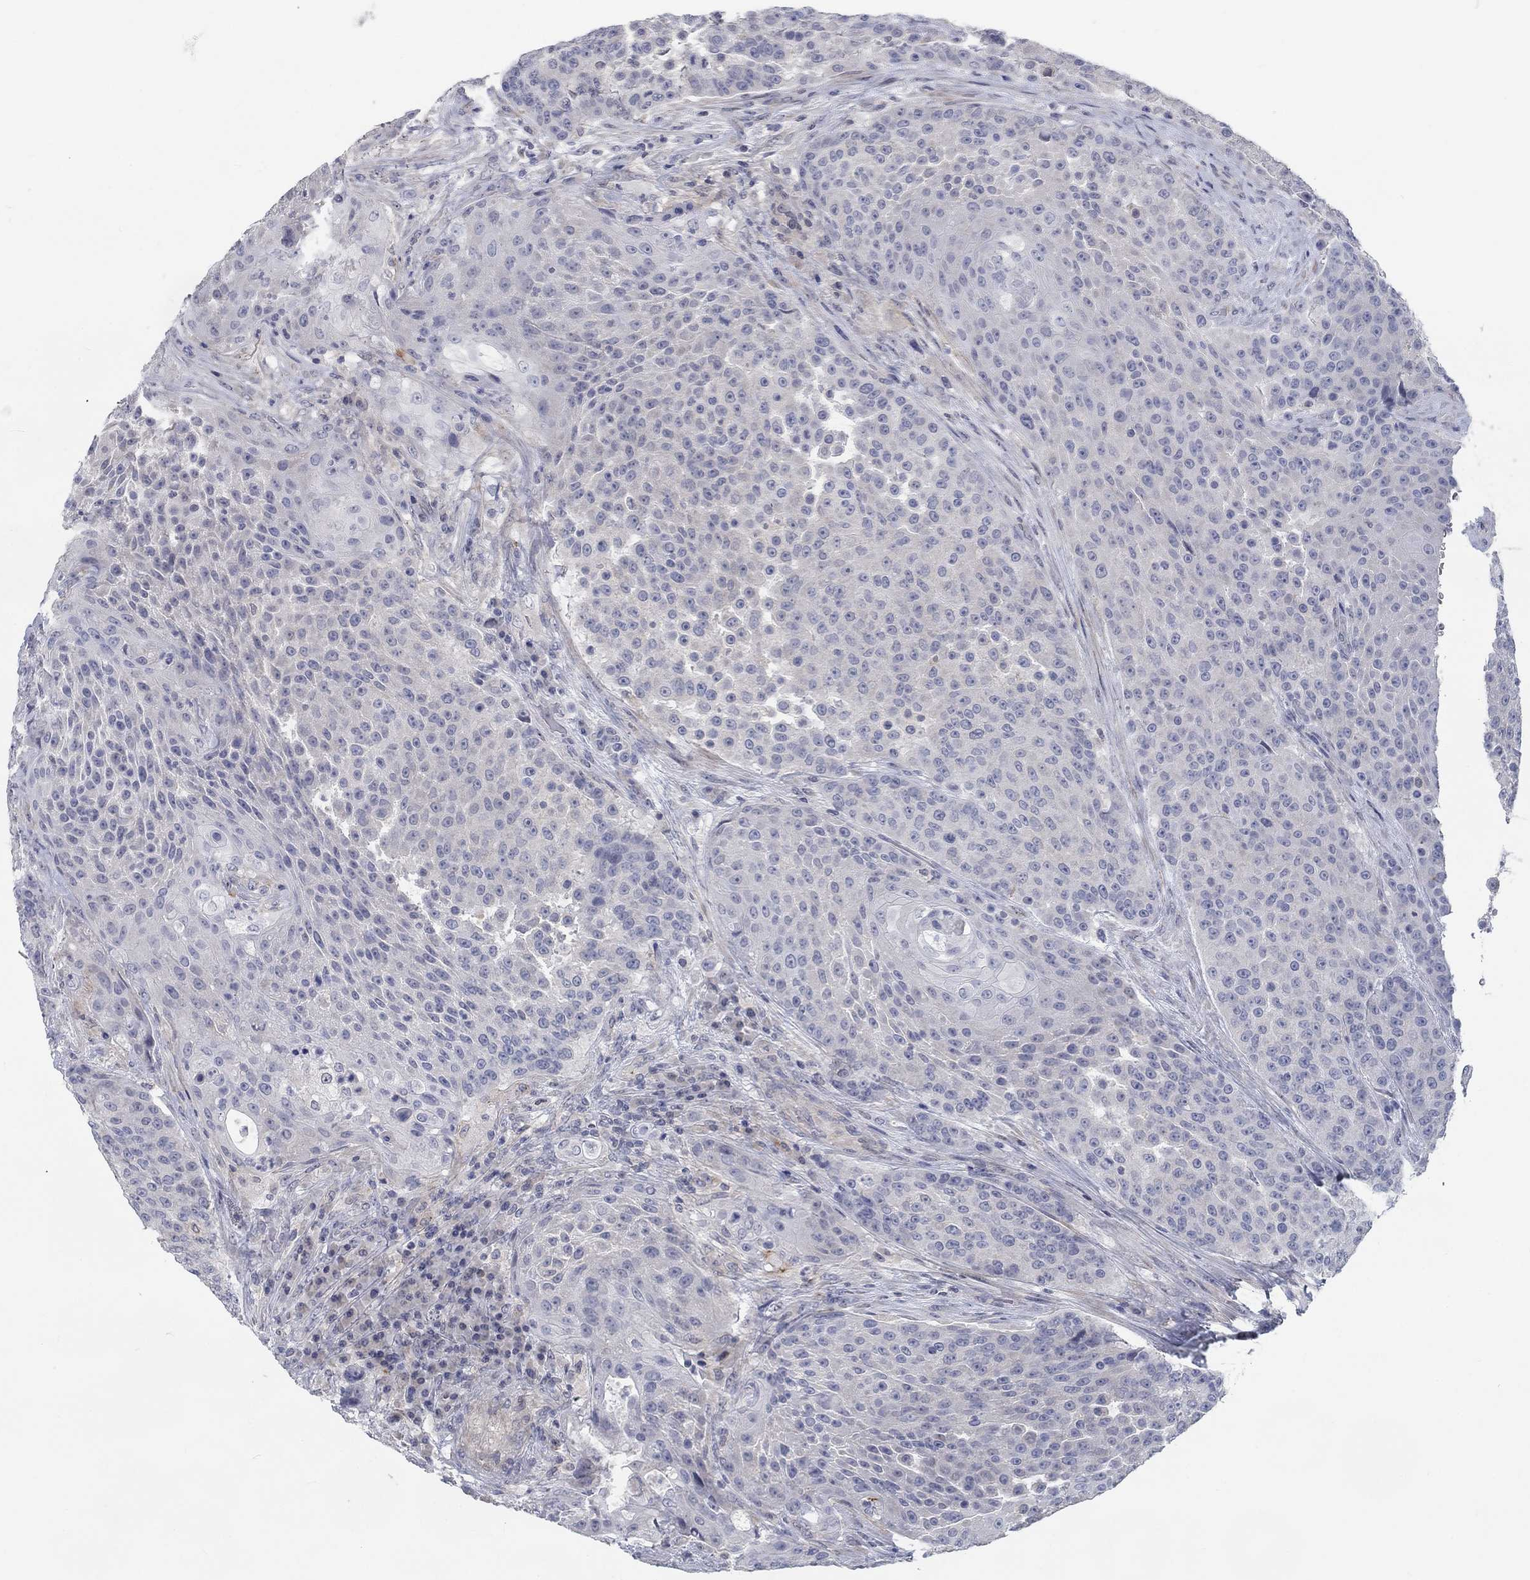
{"staining": {"intensity": "negative", "quantity": "none", "location": "none"}, "tissue": "urothelial cancer", "cell_type": "Tumor cells", "image_type": "cancer", "snomed": [{"axis": "morphology", "description": "Urothelial carcinoma, High grade"}, {"axis": "topography", "description": "Urinary bladder"}], "caption": "An IHC photomicrograph of urothelial carcinoma (high-grade) is shown. There is no staining in tumor cells of urothelial carcinoma (high-grade). Nuclei are stained in blue.", "gene": "MTSS2", "patient": {"sex": "female", "age": 63}}